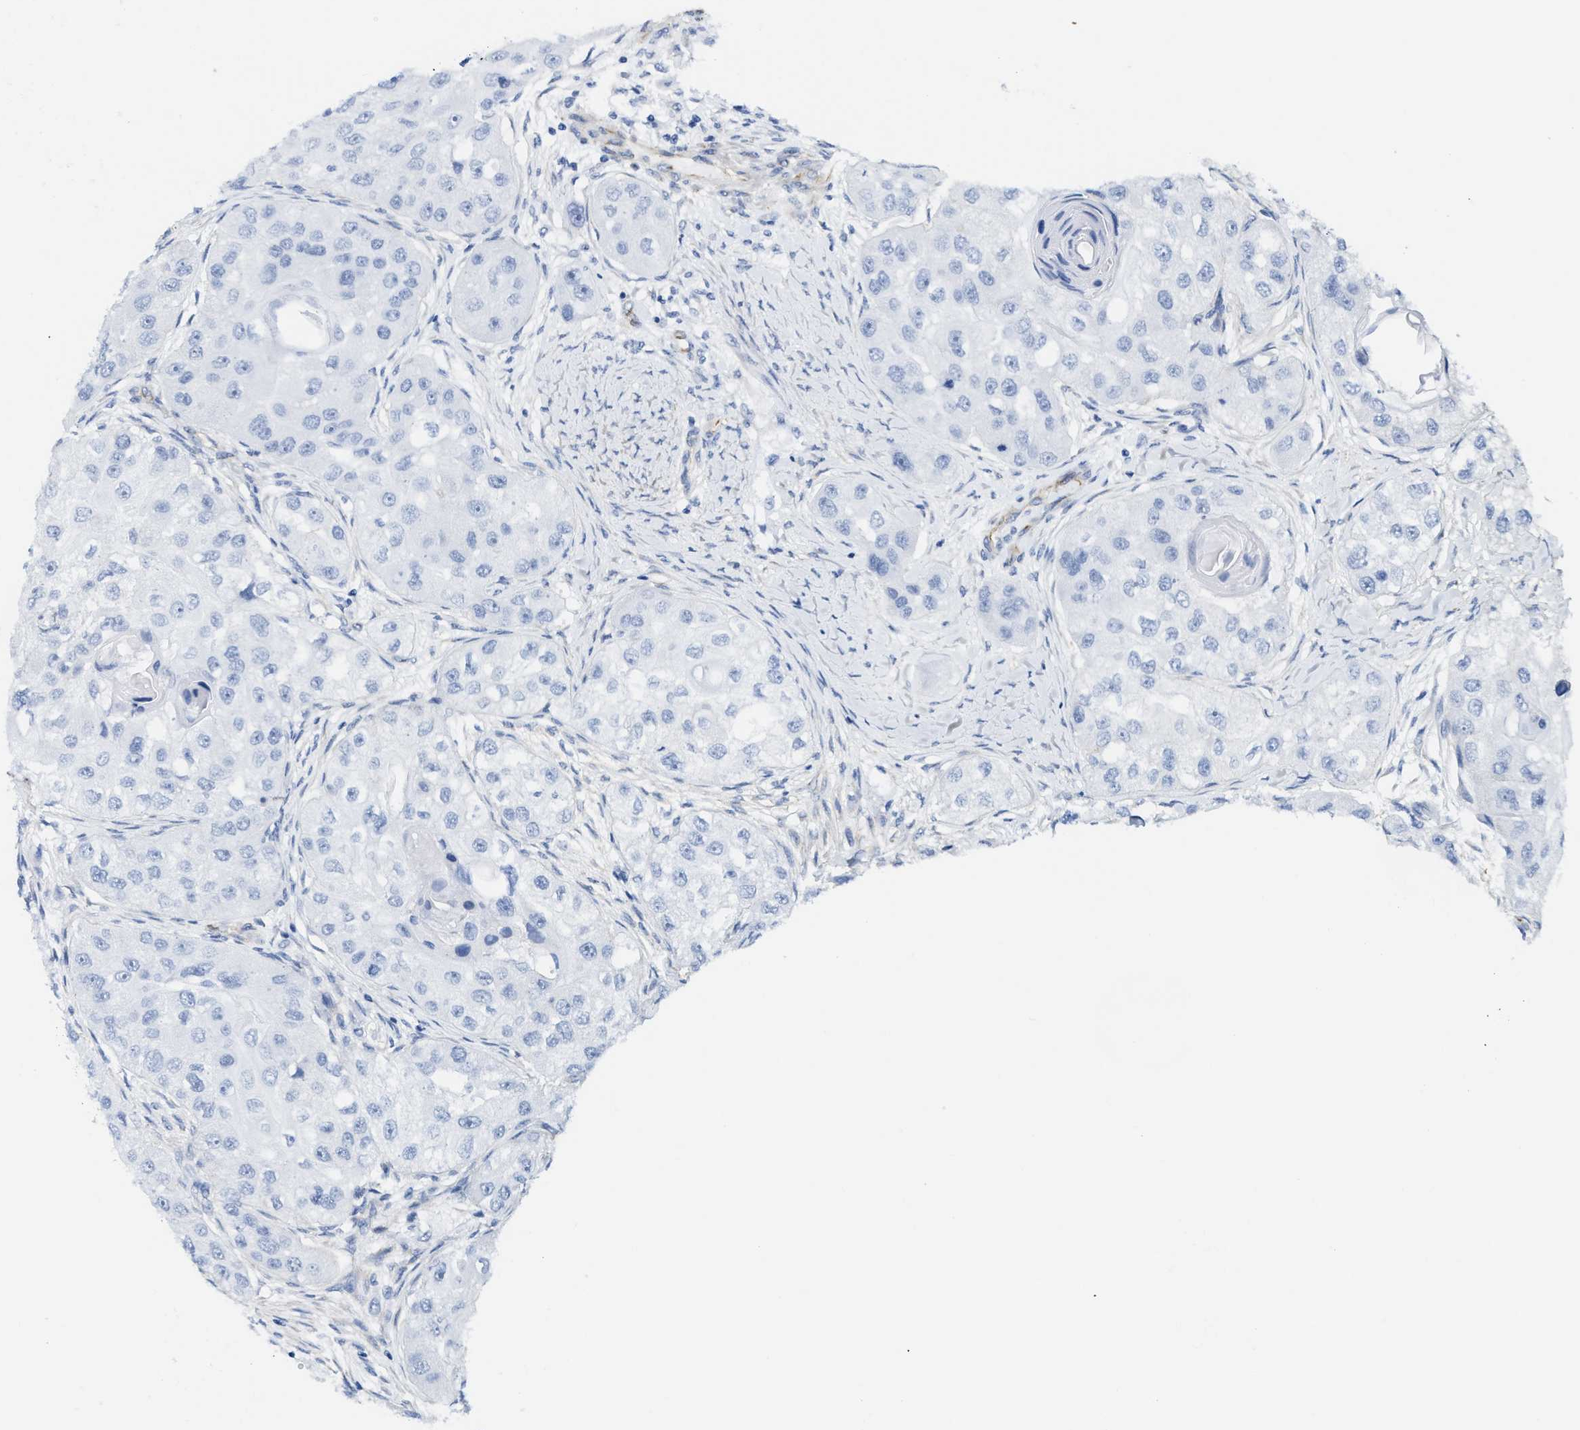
{"staining": {"intensity": "negative", "quantity": "none", "location": "none"}, "tissue": "head and neck cancer", "cell_type": "Tumor cells", "image_type": "cancer", "snomed": [{"axis": "morphology", "description": "Normal tissue, NOS"}, {"axis": "morphology", "description": "Squamous cell carcinoma, NOS"}, {"axis": "topography", "description": "Skeletal muscle"}, {"axis": "topography", "description": "Head-Neck"}], "caption": "This is an immunohistochemistry micrograph of head and neck cancer. There is no staining in tumor cells.", "gene": "TUB", "patient": {"sex": "male", "age": 51}}